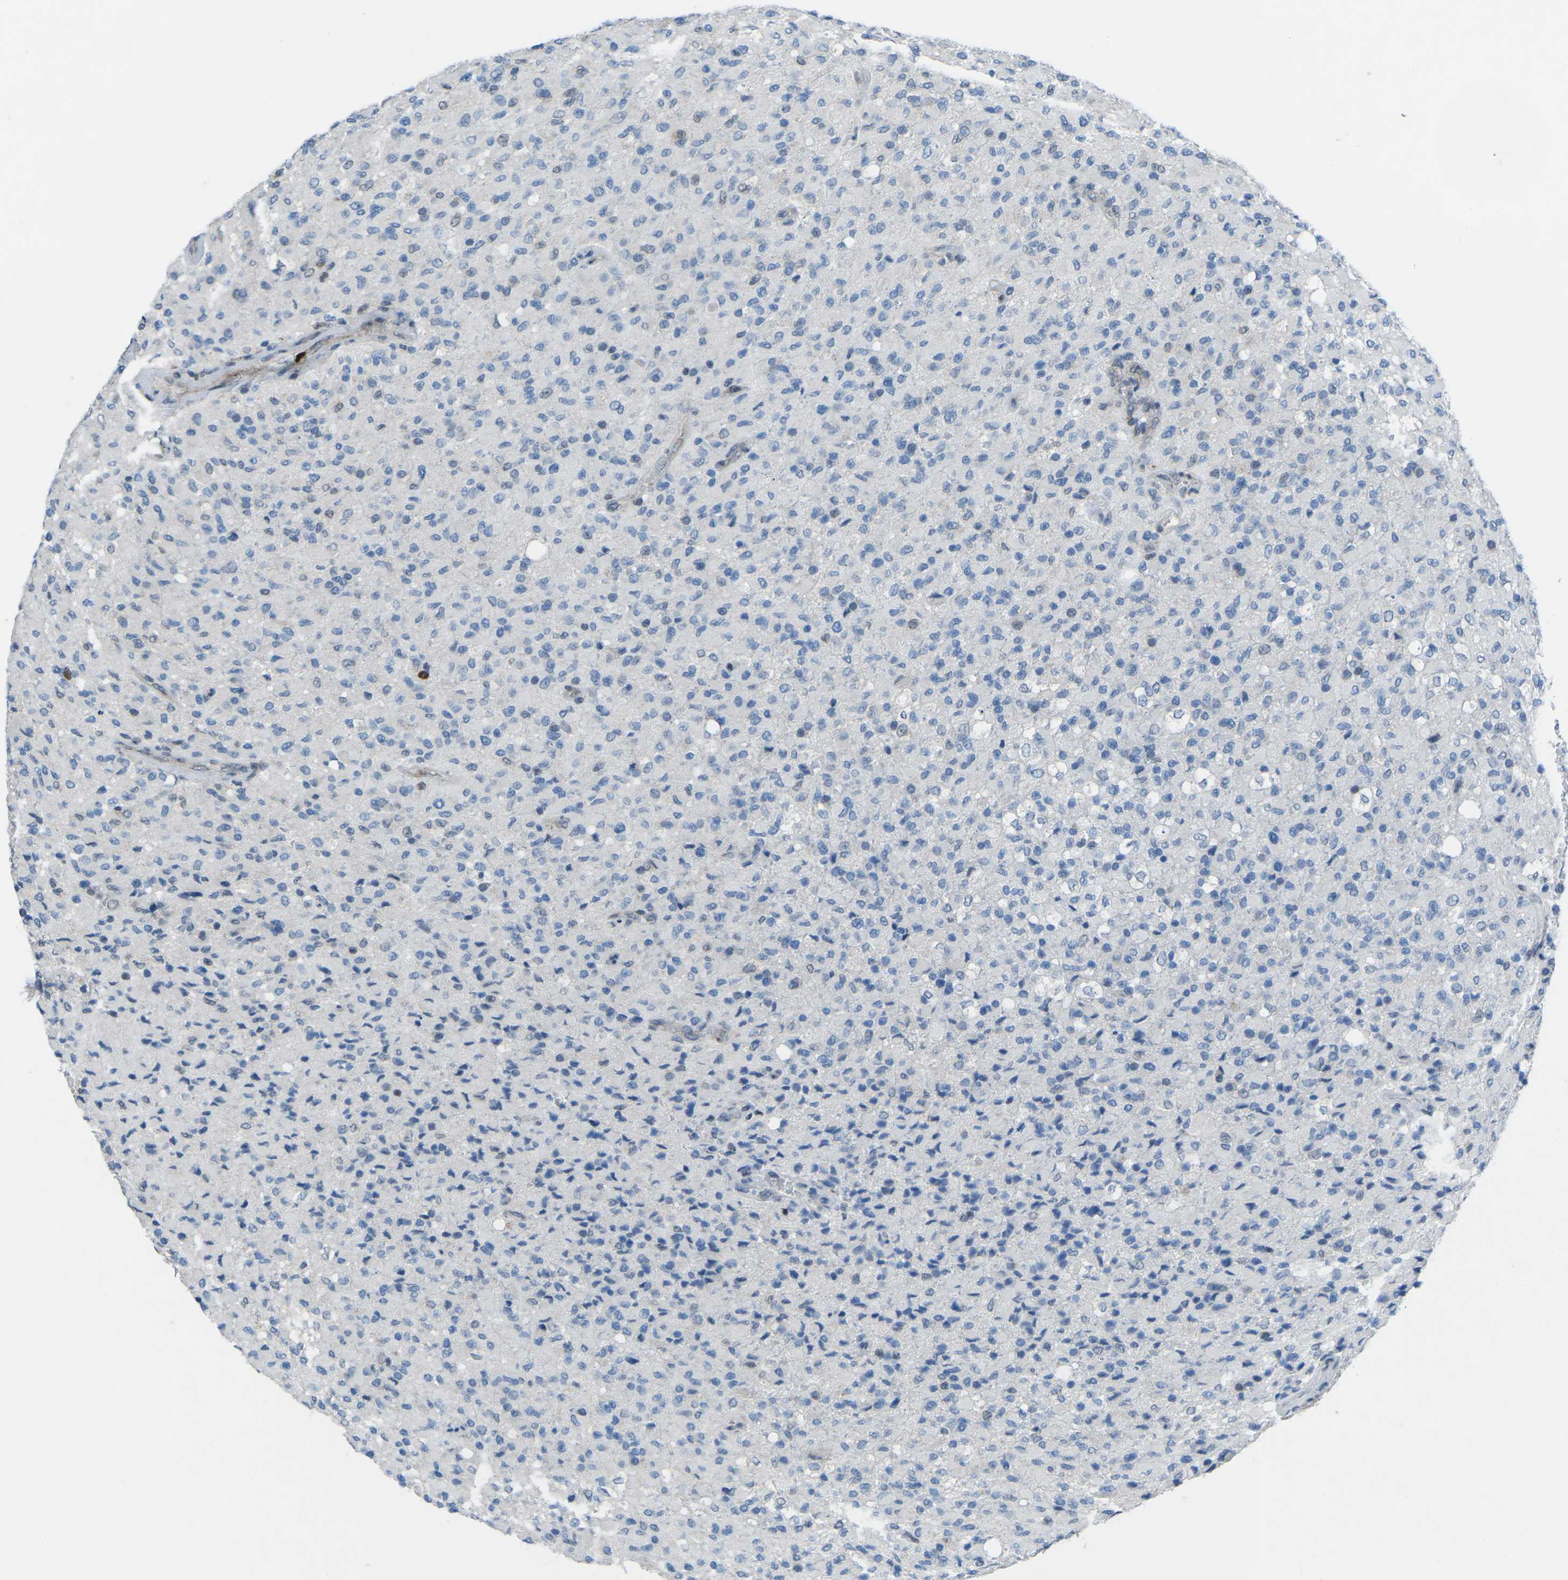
{"staining": {"intensity": "moderate", "quantity": "<25%", "location": "nuclear"}, "tissue": "glioma", "cell_type": "Tumor cells", "image_type": "cancer", "snomed": [{"axis": "morphology", "description": "Glioma, malignant, High grade"}, {"axis": "topography", "description": "Brain"}], "caption": "Glioma stained with DAB (3,3'-diaminobenzidine) immunohistochemistry (IHC) shows low levels of moderate nuclear positivity in approximately <25% of tumor cells.", "gene": "MBNL1", "patient": {"sex": "male", "age": 71}}